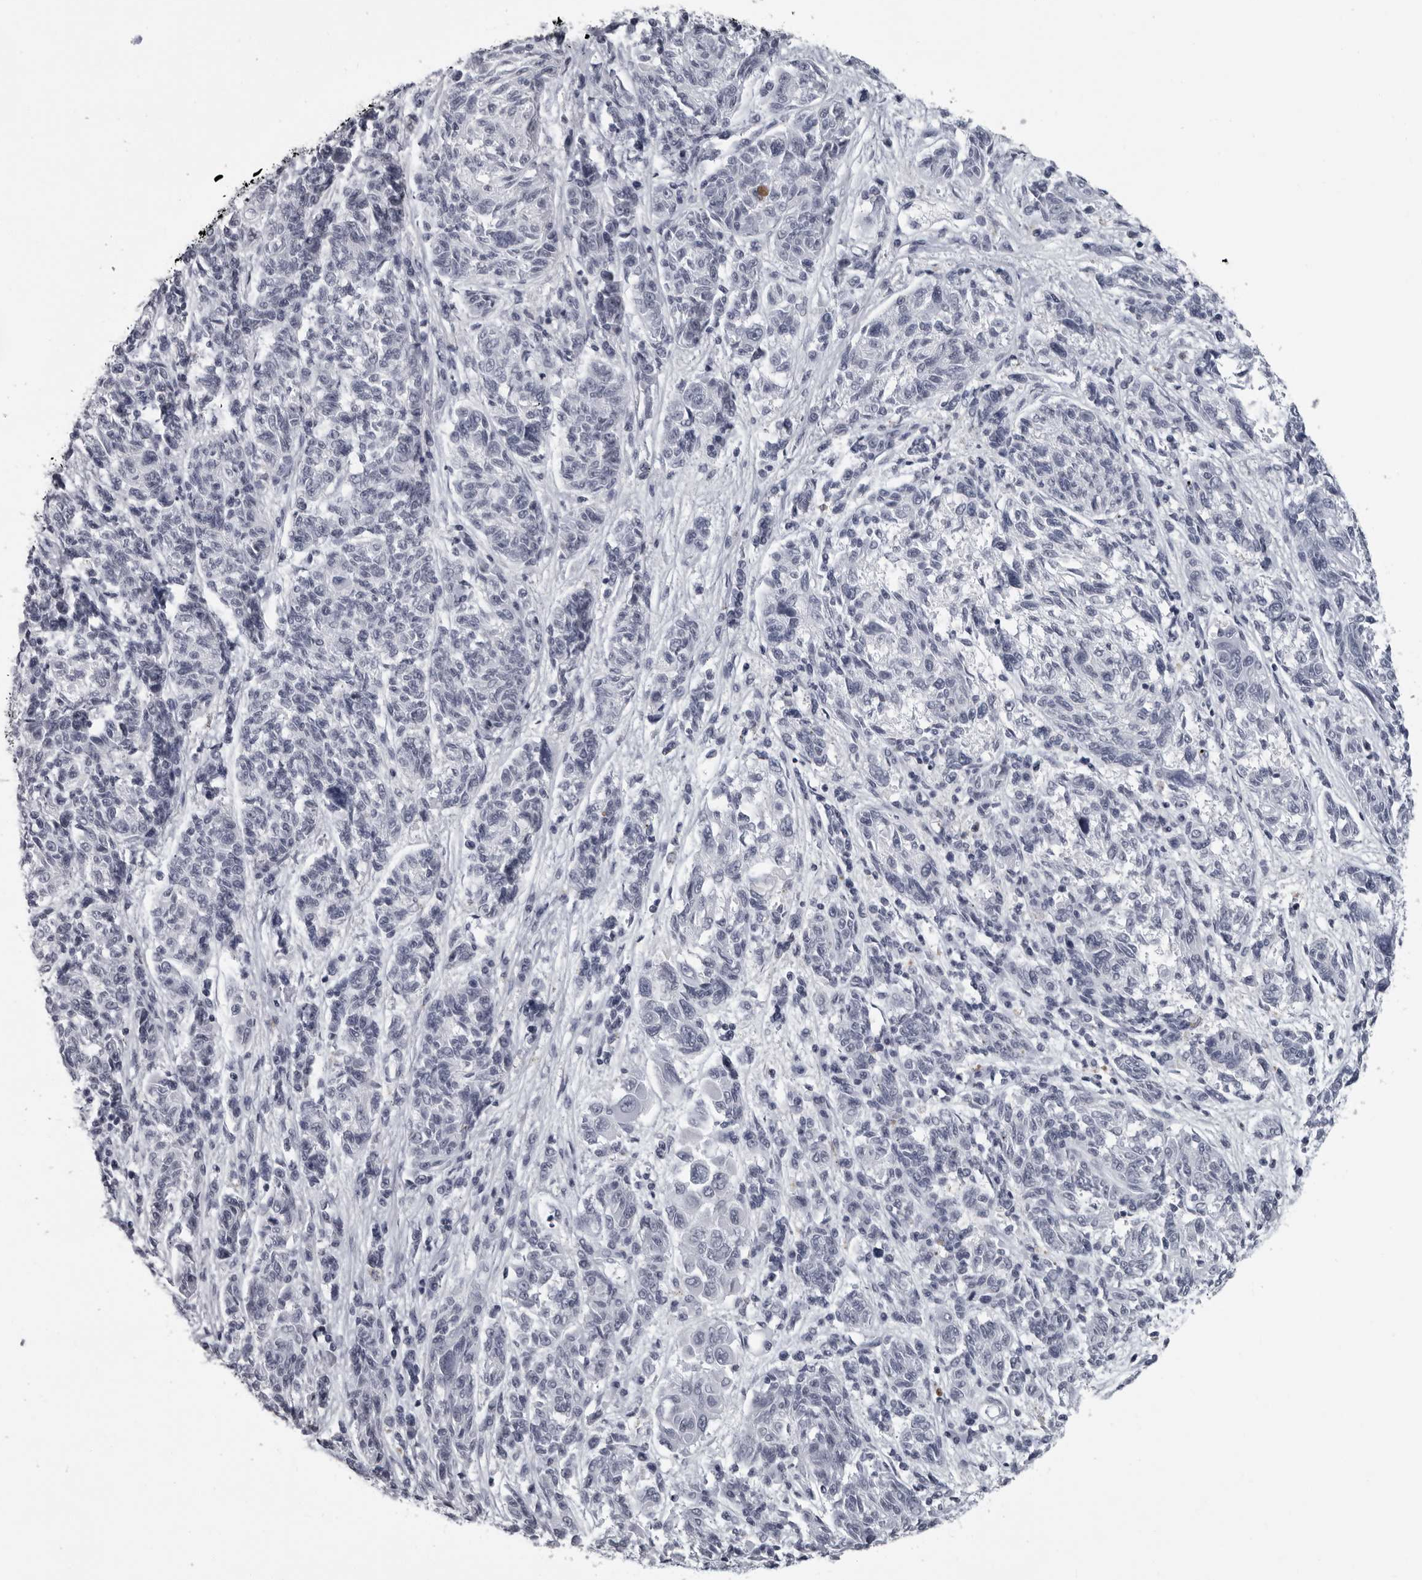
{"staining": {"intensity": "negative", "quantity": "none", "location": "none"}, "tissue": "melanoma", "cell_type": "Tumor cells", "image_type": "cancer", "snomed": [{"axis": "morphology", "description": "Malignant melanoma, NOS"}, {"axis": "topography", "description": "Skin"}], "caption": "Immunohistochemical staining of melanoma displays no significant staining in tumor cells. The staining was performed using DAB to visualize the protein expression in brown, while the nuclei were stained in blue with hematoxylin (Magnification: 20x).", "gene": "LZIC", "patient": {"sex": "male", "age": 53}}